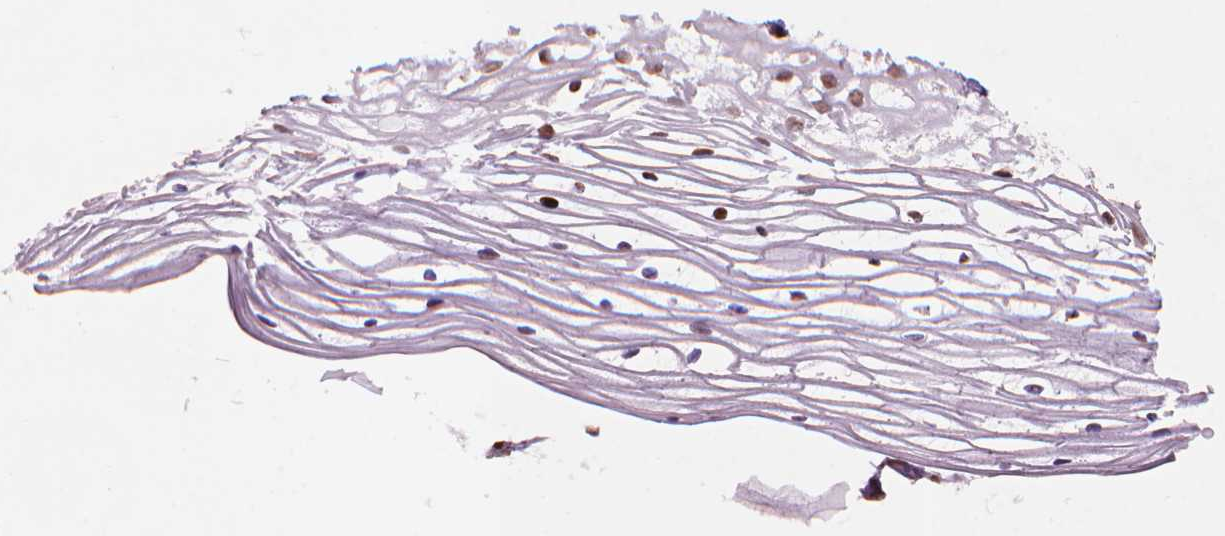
{"staining": {"intensity": "strong", "quantity": ">75%", "location": "nuclear"}, "tissue": "cervix", "cell_type": "Glandular cells", "image_type": "normal", "snomed": [{"axis": "morphology", "description": "Normal tissue, NOS"}, {"axis": "topography", "description": "Cervix"}], "caption": "Immunohistochemical staining of unremarkable human cervix shows >75% levels of strong nuclear protein expression in about >75% of glandular cells.", "gene": "HES7", "patient": {"sex": "female", "age": 40}}